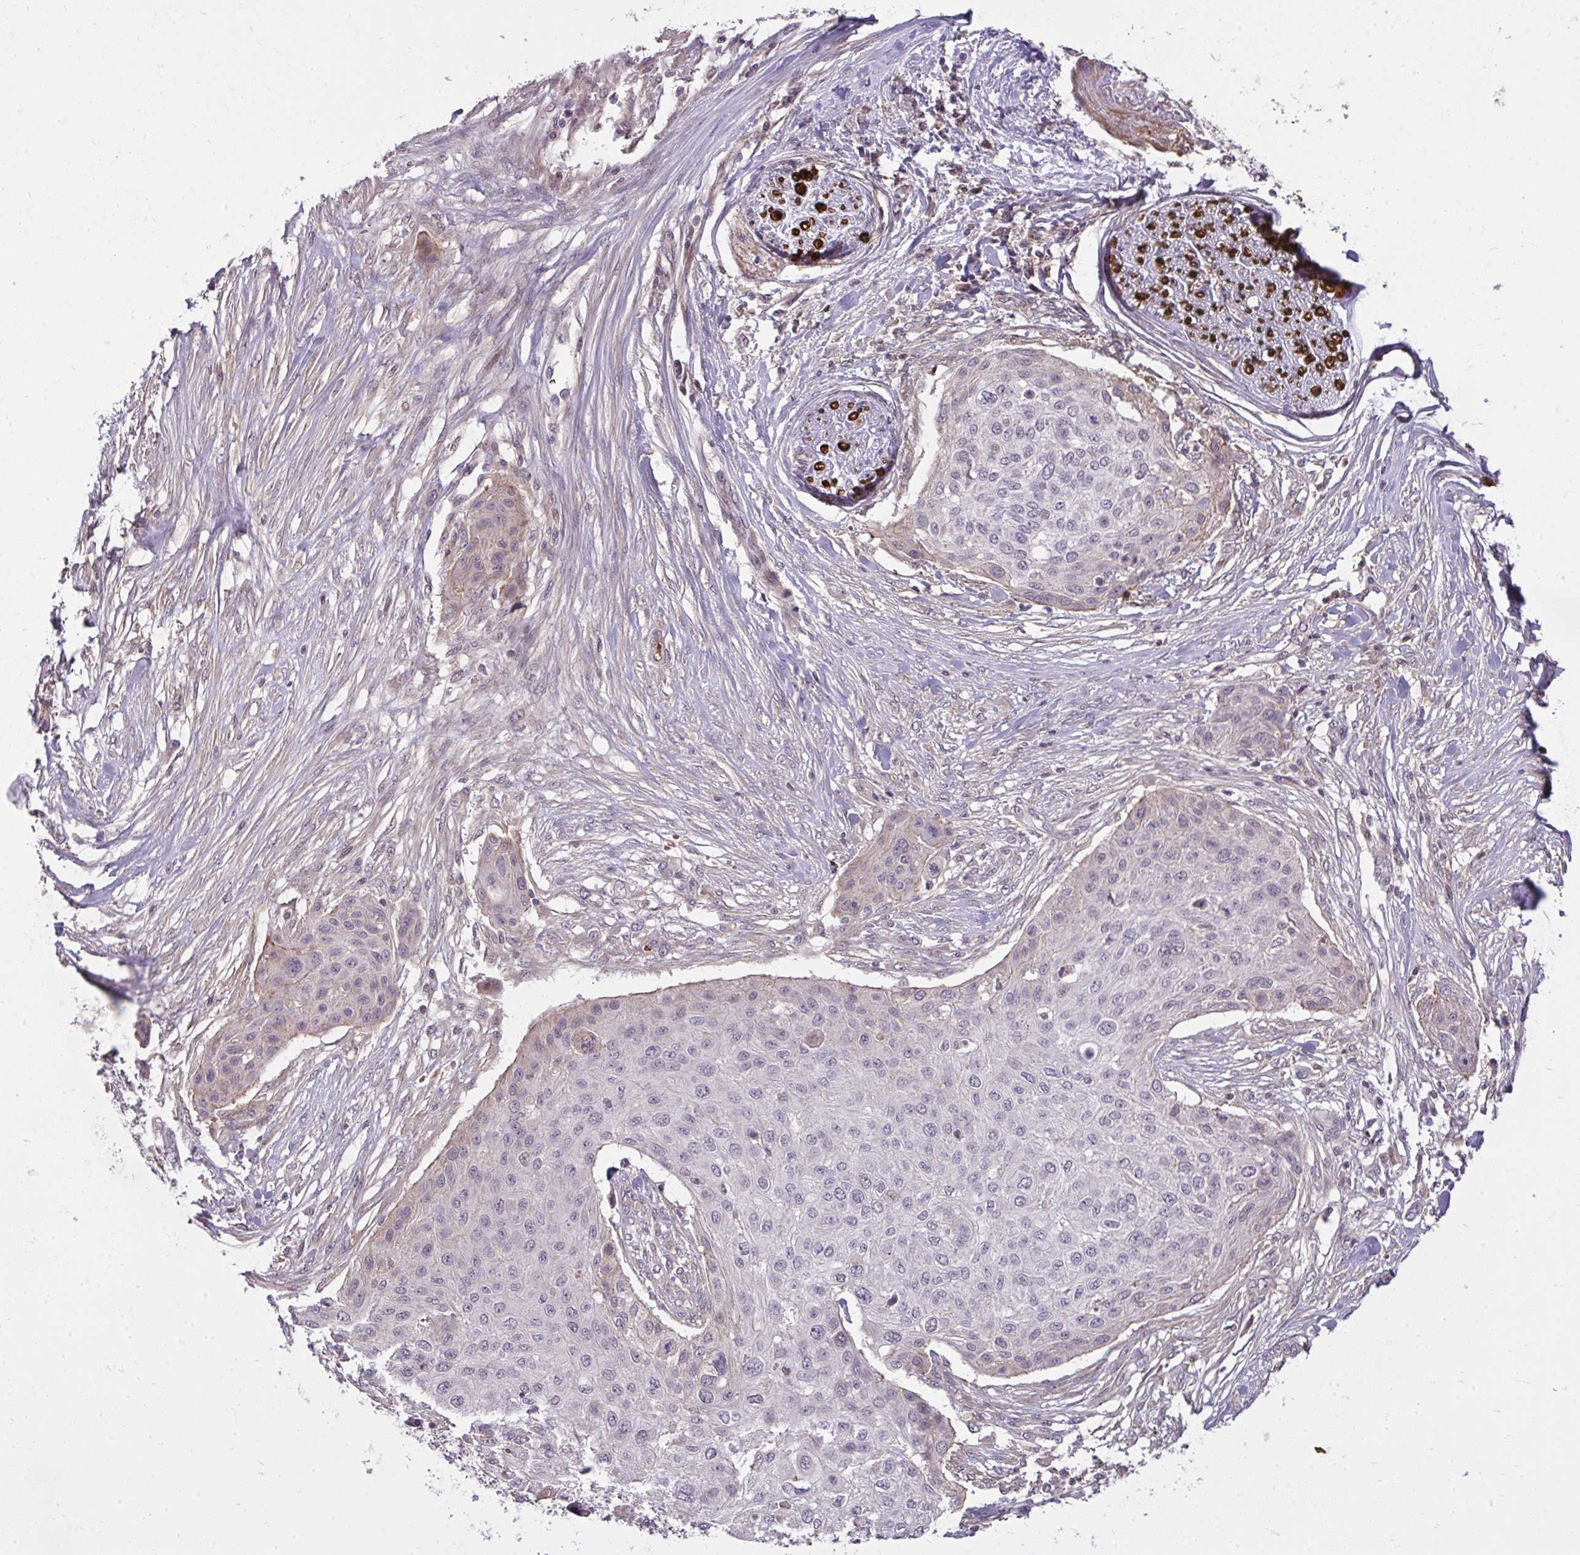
{"staining": {"intensity": "moderate", "quantity": "<25%", "location": "cytoplasmic/membranous"}, "tissue": "skin cancer", "cell_type": "Tumor cells", "image_type": "cancer", "snomed": [{"axis": "morphology", "description": "Squamous cell carcinoma, NOS"}, {"axis": "topography", "description": "Skin"}], "caption": "Tumor cells show moderate cytoplasmic/membranous positivity in about <25% of cells in squamous cell carcinoma (skin).", "gene": "ZSCAN9", "patient": {"sex": "female", "age": 87}}